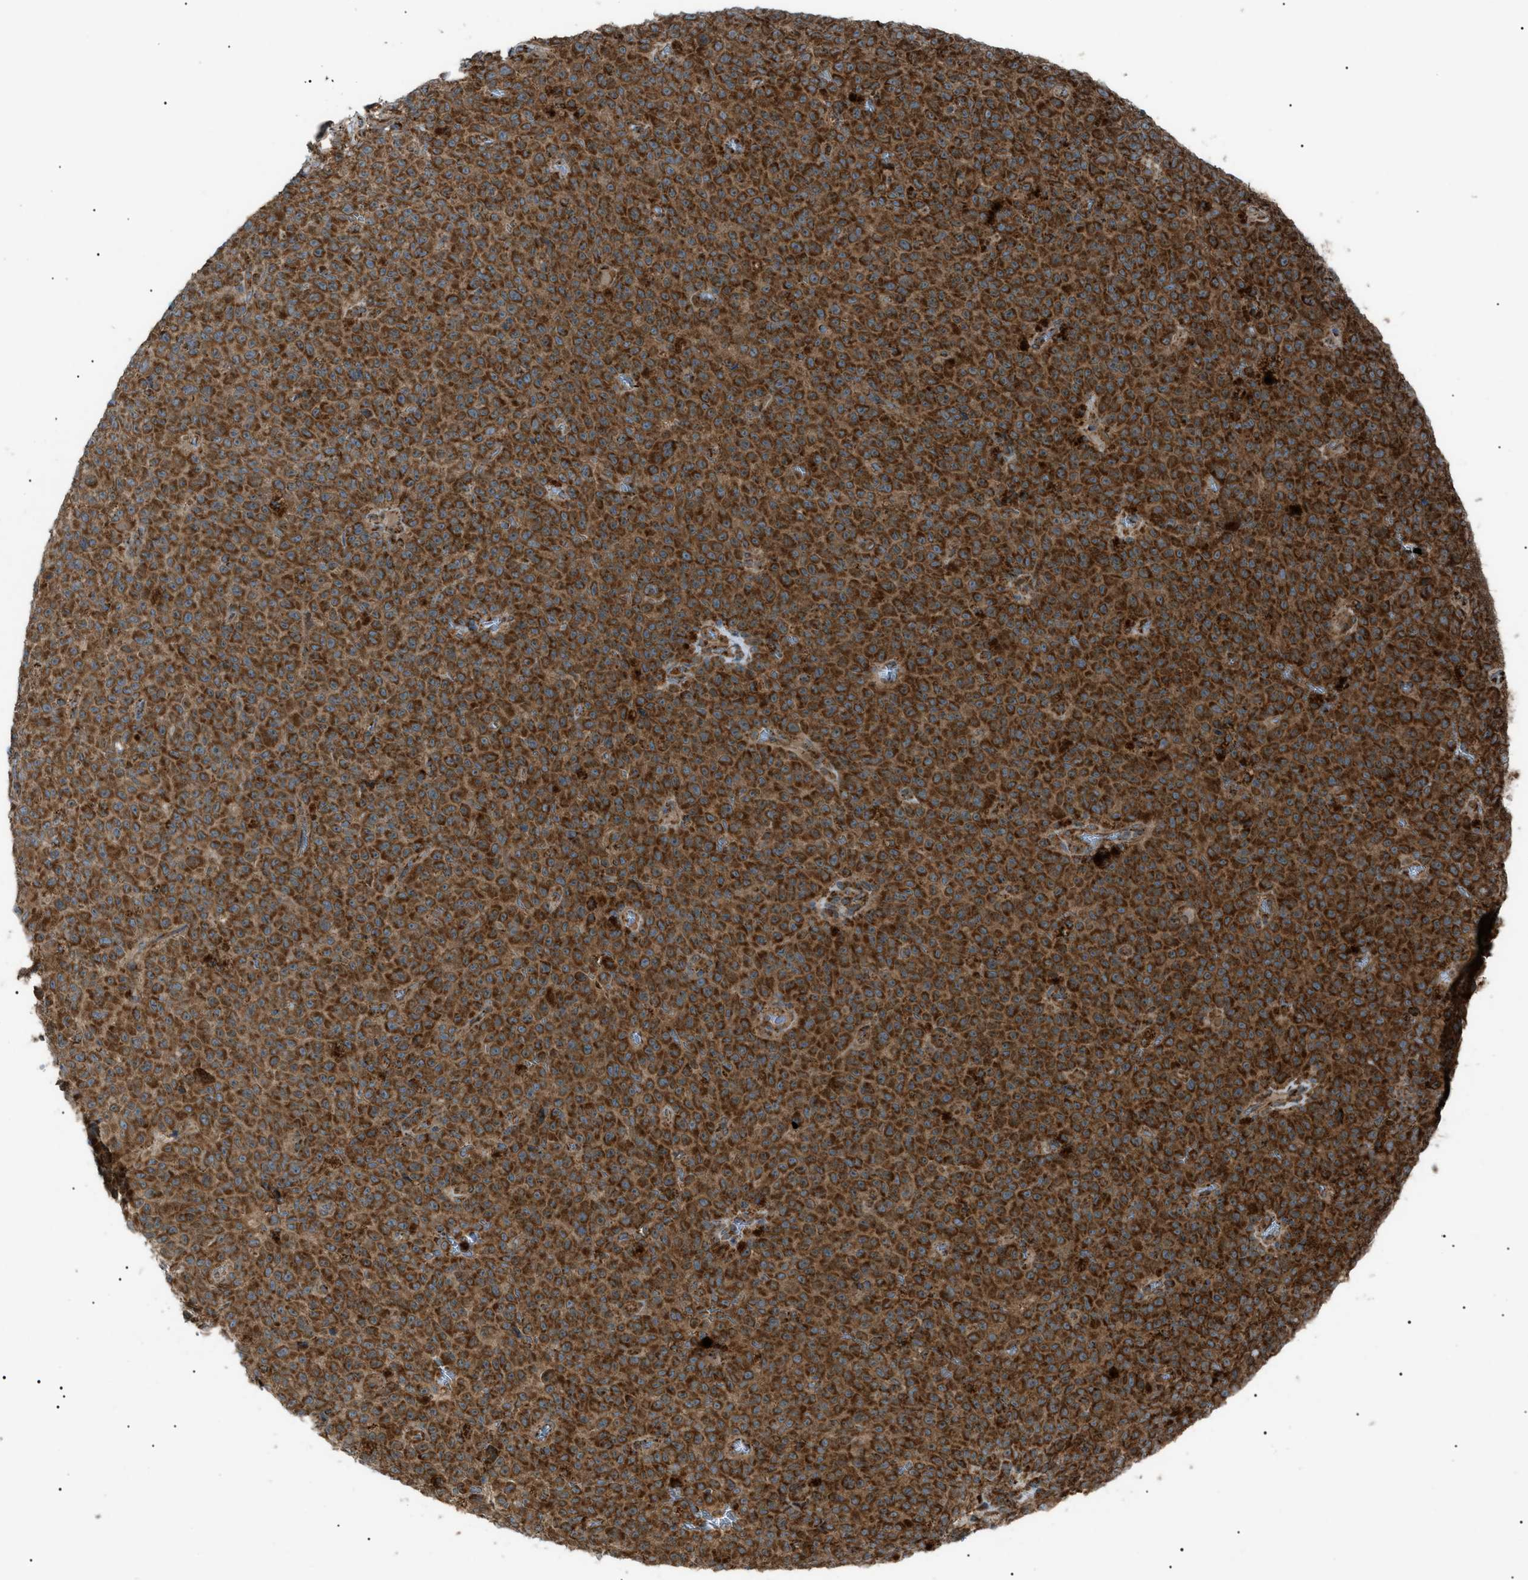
{"staining": {"intensity": "strong", "quantity": ">75%", "location": "cytoplasmic/membranous"}, "tissue": "melanoma", "cell_type": "Tumor cells", "image_type": "cancer", "snomed": [{"axis": "morphology", "description": "Malignant melanoma, NOS"}, {"axis": "topography", "description": "Skin"}], "caption": "This image reveals immunohistochemistry (IHC) staining of human malignant melanoma, with high strong cytoplasmic/membranous expression in about >75% of tumor cells.", "gene": "C1GALT1C1", "patient": {"sex": "female", "age": 82}}